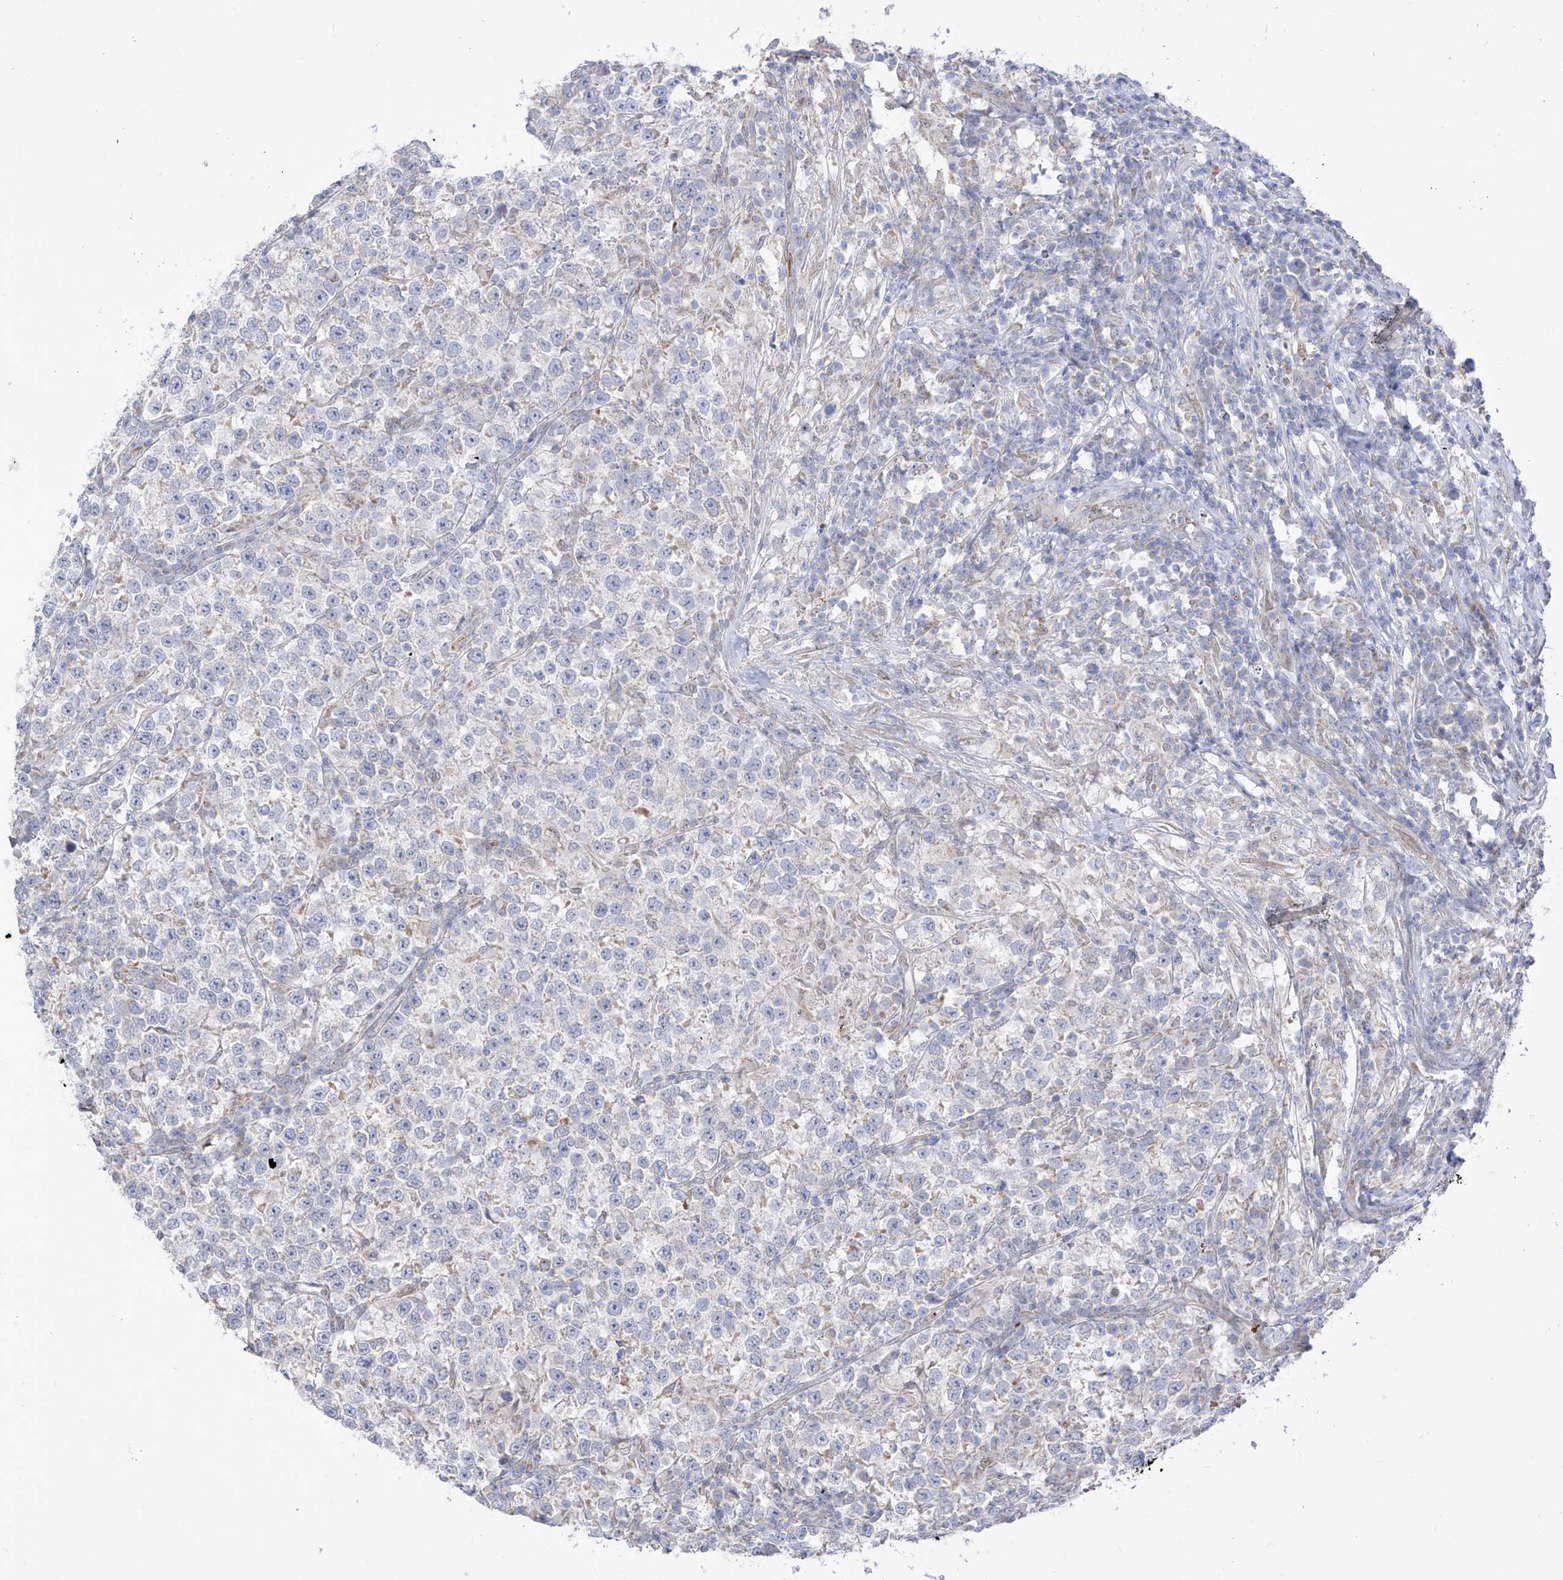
{"staining": {"intensity": "negative", "quantity": "none", "location": "none"}, "tissue": "testis cancer", "cell_type": "Tumor cells", "image_type": "cancer", "snomed": [{"axis": "morphology", "description": "Normal tissue, NOS"}, {"axis": "morphology", "description": "Seminoma, NOS"}, {"axis": "topography", "description": "Testis"}], "caption": "The photomicrograph shows no significant expression in tumor cells of testis cancer.", "gene": "ARHGEF40", "patient": {"sex": "male", "age": 43}}